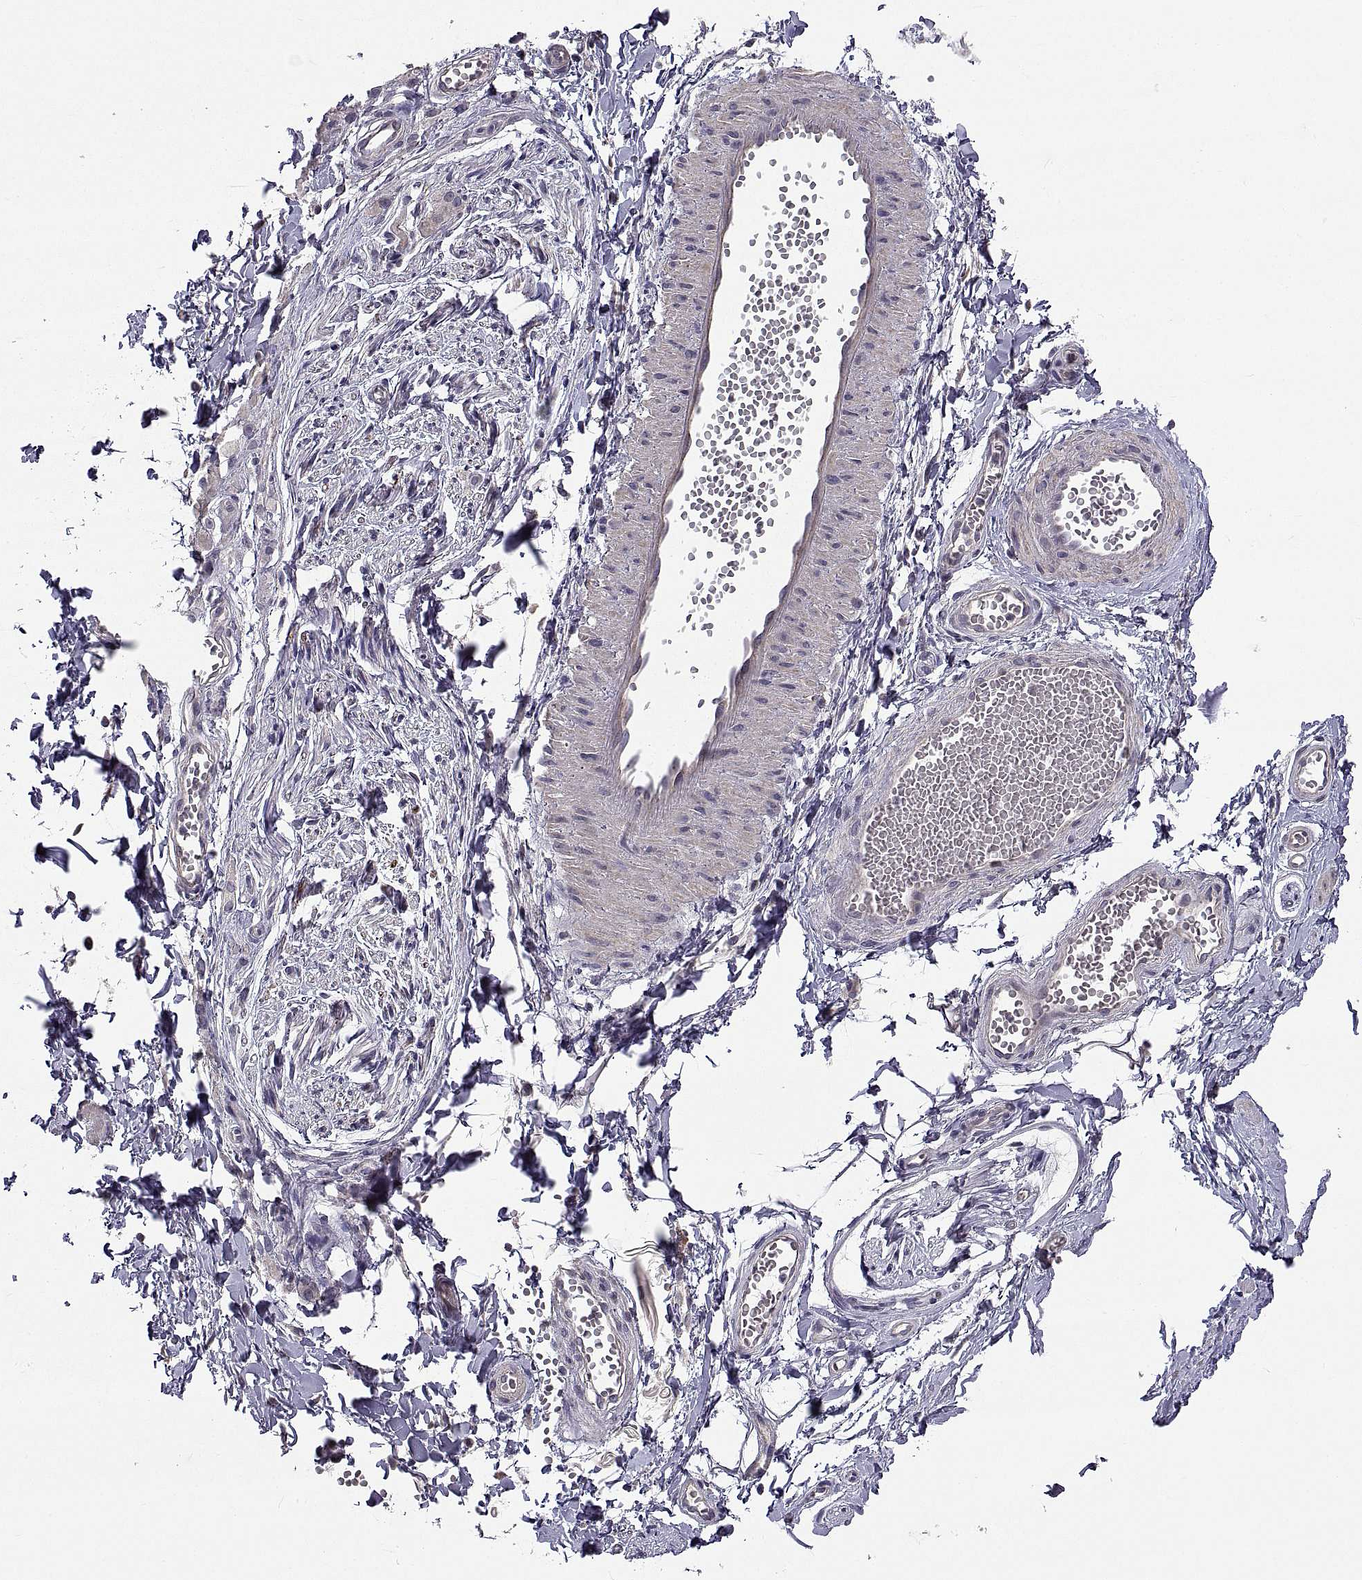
{"staining": {"intensity": "negative", "quantity": "none", "location": "none"}, "tissue": "adipose tissue", "cell_type": "Adipocytes", "image_type": "normal", "snomed": [{"axis": "morphology", "description": "Normal tissue, NOS"}, {"axis": "topography", "description": "Smooth muscle"}, {"axis": "topography", "description": "Peripheral nerve tissue"}], "caption": "IHC micrograph of unremarkable human adipose tissue stained for a protein (brown), which demonstrates no positivity in adipocytes.", "gene": "NPTX2", "patient": {"sex": "male", "age": 22}}